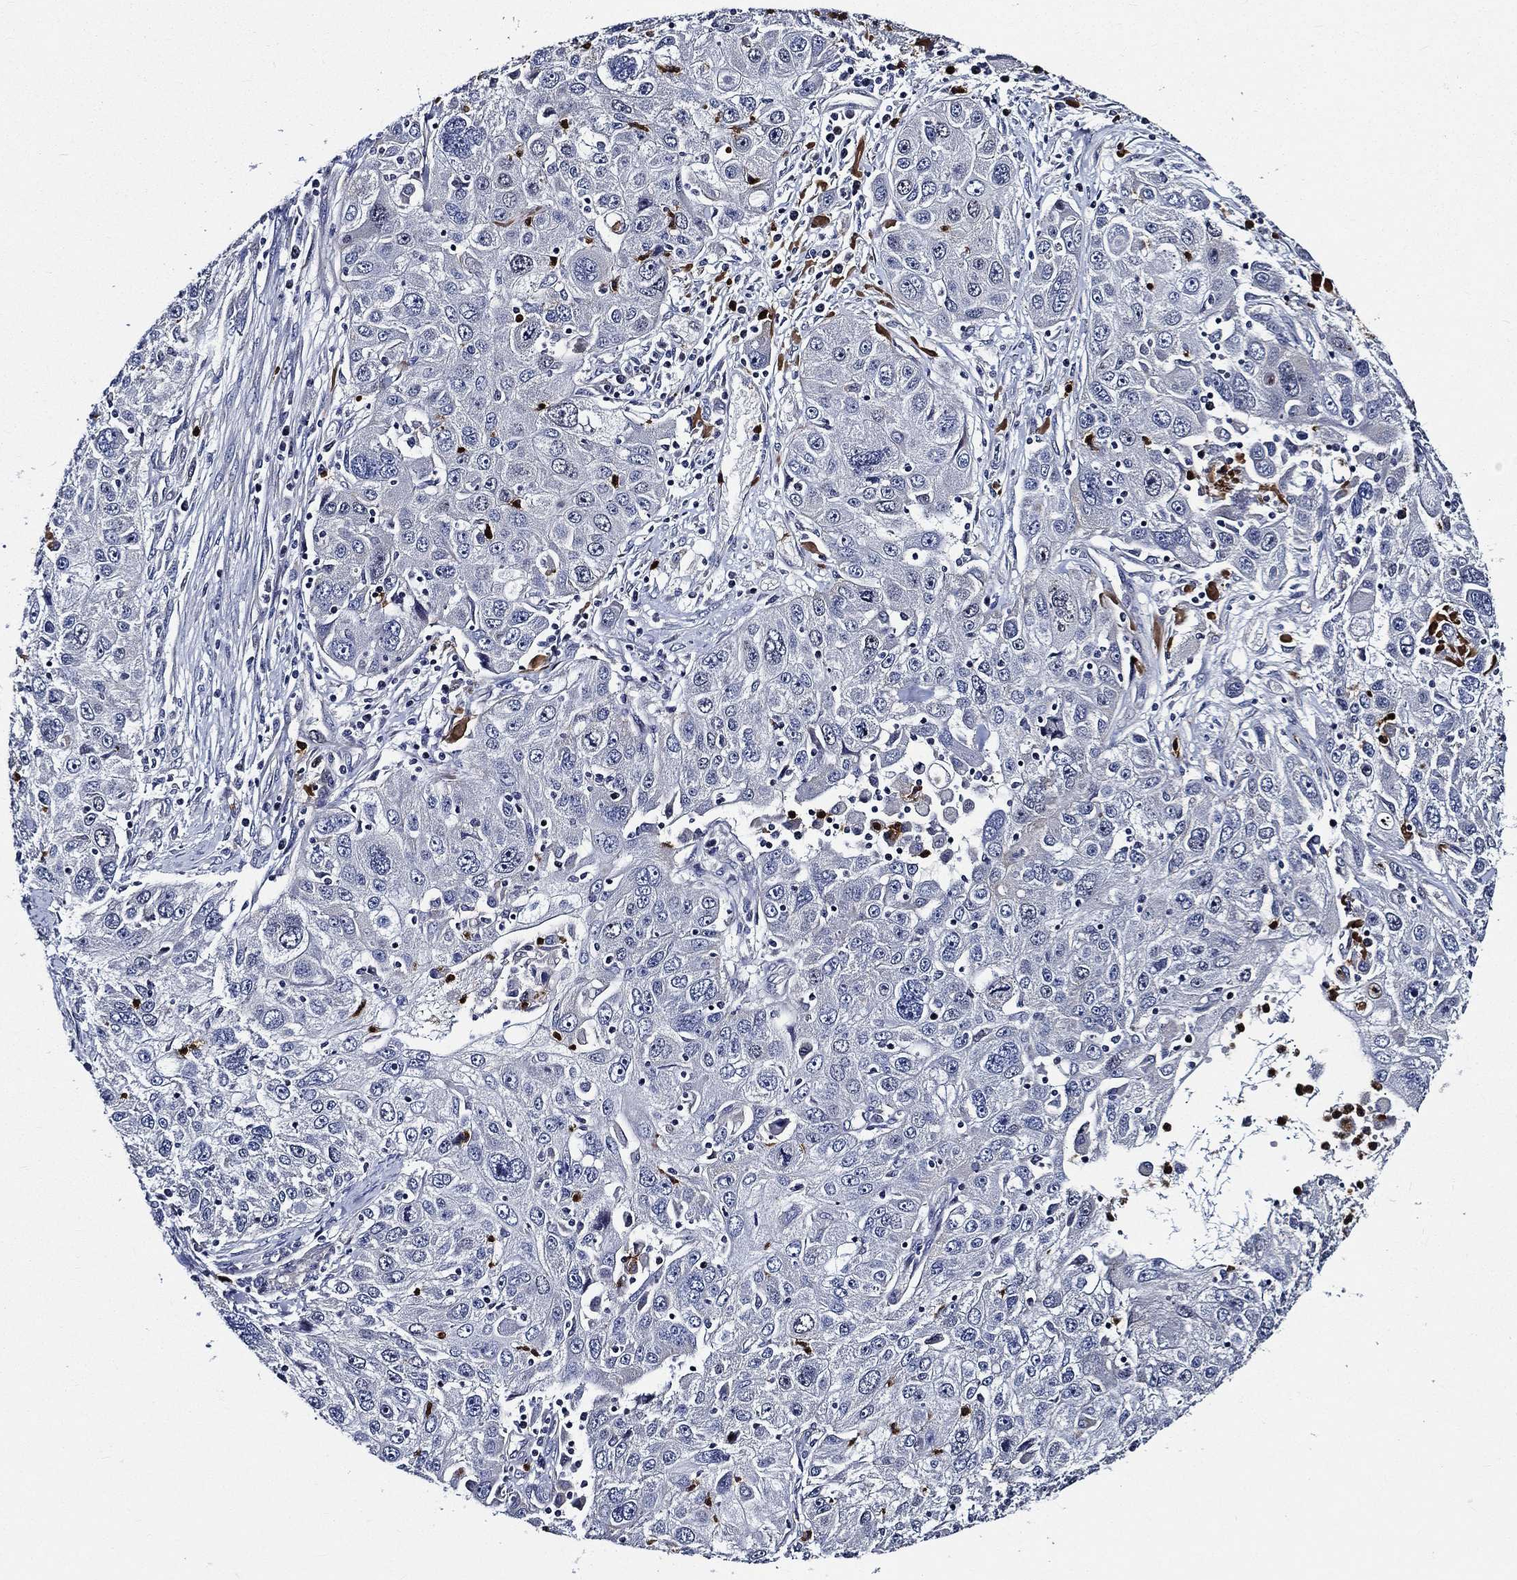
{"staining": {"intensity": "negative", "quantity": "none", "location": "none"}, "tissue": "stomach cancer", "cell_type": "Tumor cells", "image_type": "cancer", "snomed": [{"axis": "morphology", "description": "Adenocarcinoma, NOS"}, {"axis": "topography", "description": "Stomach"}], "caption": "IHC of human stomach adenocarcinoma displays no positivity in tumor cells.", "gene": "KIF20B", "patient": {"sex": "male", "age": 56}}